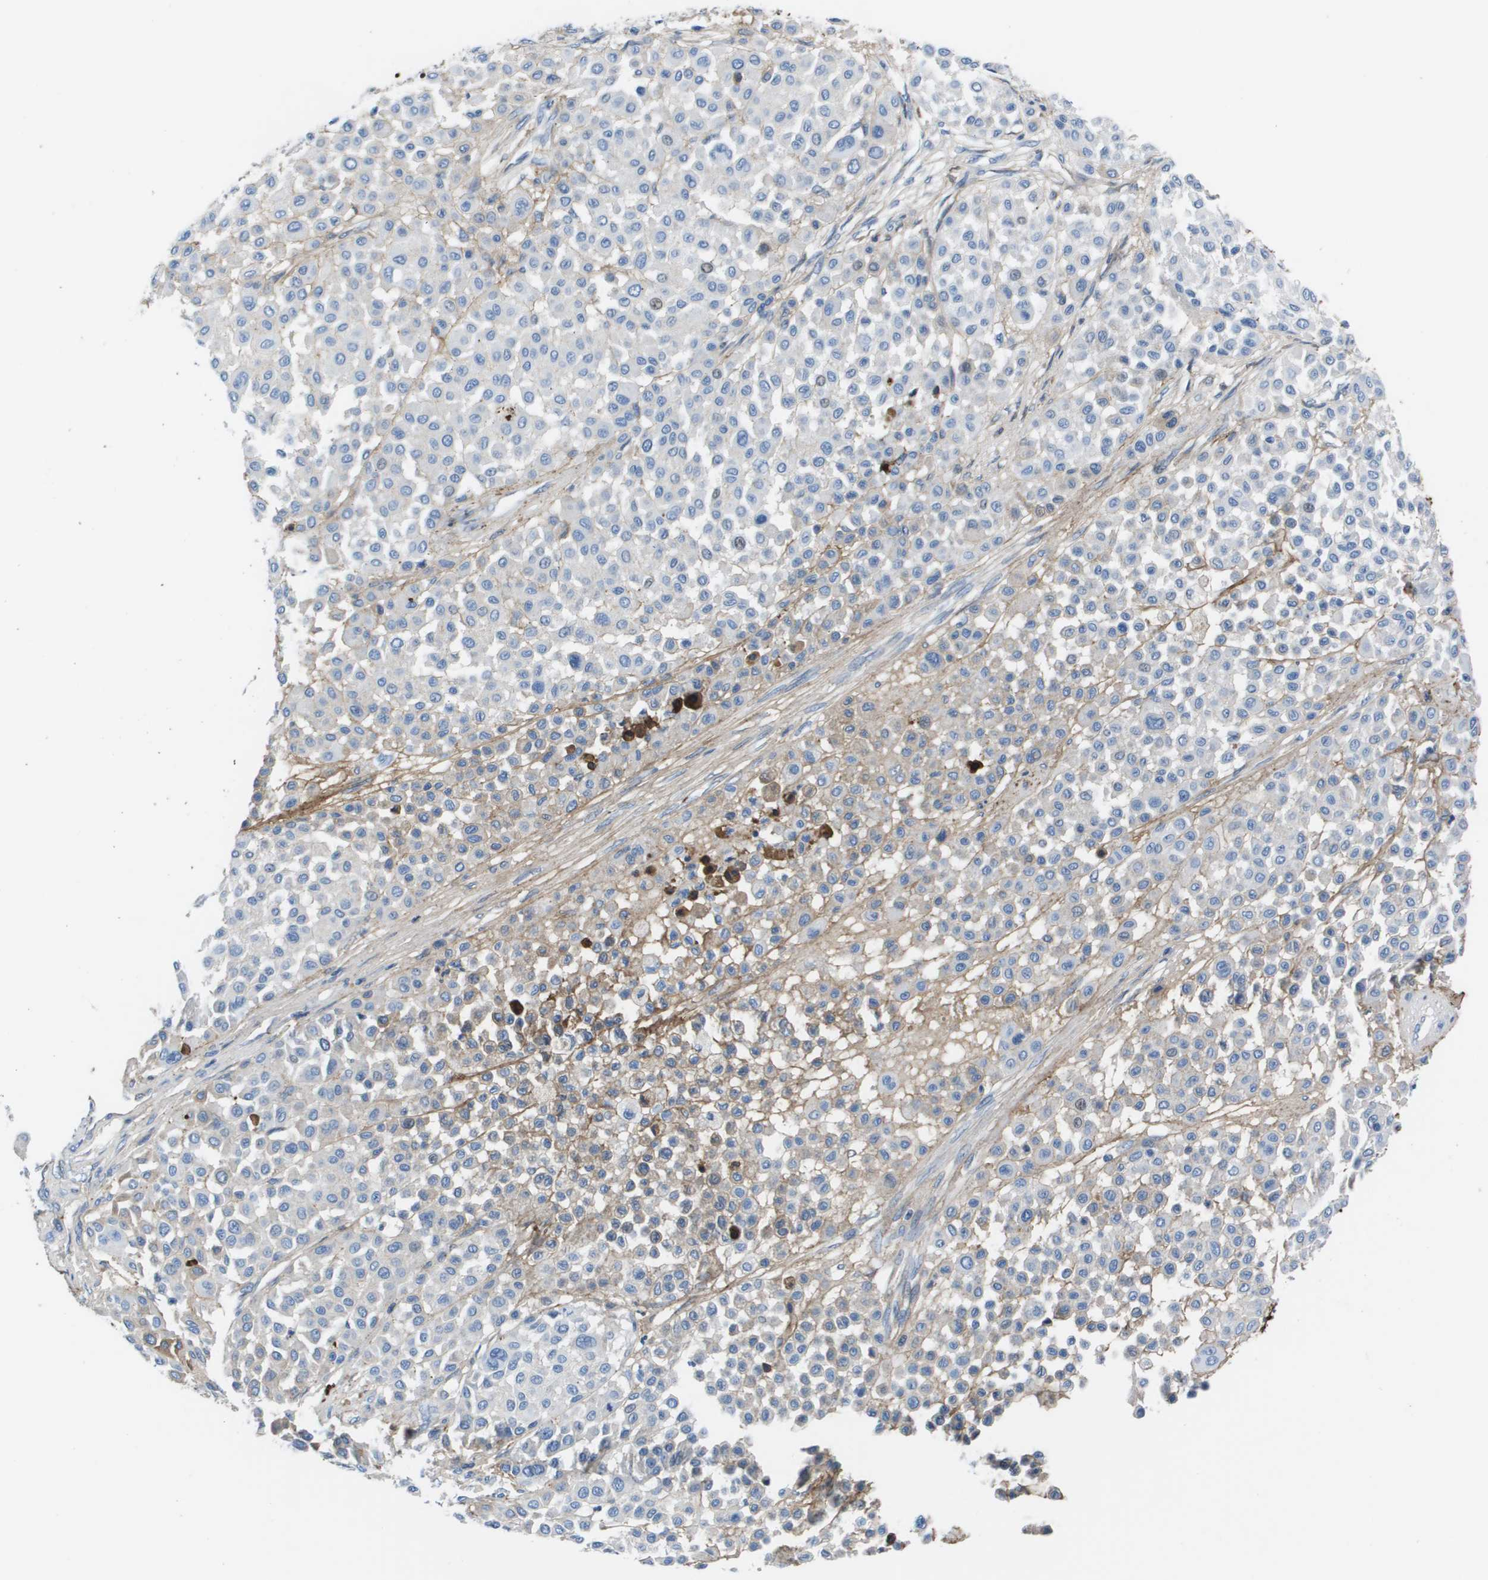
{"staining": {"intensity": "weak", "quantity": "<25%", "location": "cytoplasmic/membranous"}, "tissue": "melanoma", "cell_type": "Tumor cells", "image_type": "cancer", "snomed": [{"axis": "morphology", "description": "Malignant melanoma, Metastatic site"}, {"axis": "topography", "description": "Soft tissue"}], "caption": "Tumor cells are negative for protein expression in human malignant melanoma (metastatic site).", "gene": "VTN", "patient": {"sex": "male", "age": 41}}